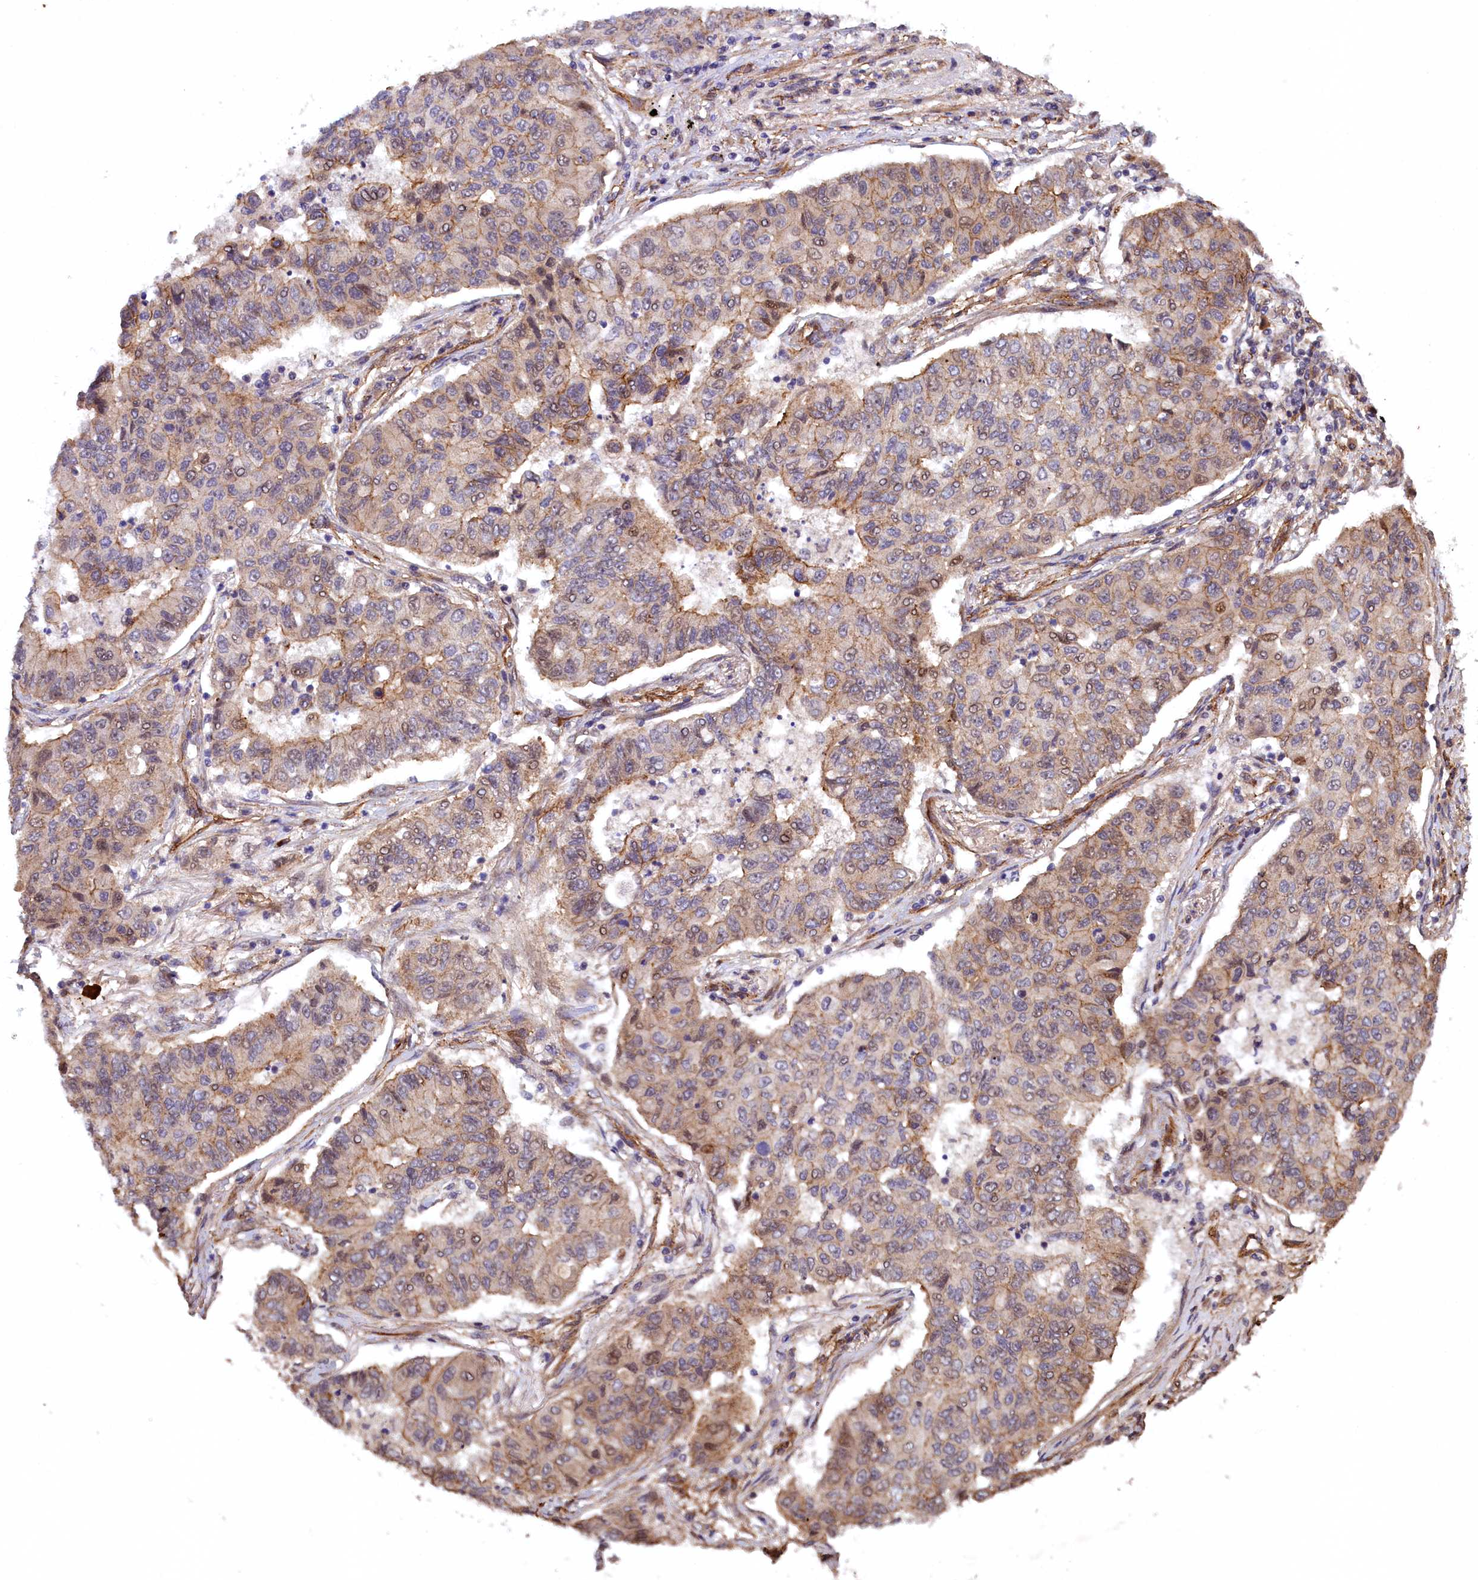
{"staining": {"intensity": "weak", "quantity": "25%-75%", "location": "cytoplasmic/membranous"}, "tissue": "lung cancer", "cell_type": "Tumor cells", "image_type": "cancer", "snomed": [{"axis": "morphology", "description": "Squamous cell carcinoma, NOS"}, {"axis": "topography", "description": "Lung"}], "caption": "Tumor cells reveal low levels of weak cytoplasmic/membranous expression in about 25%-75% of cells in squamous cell carcinoma (lung). (IHC, brightfield microscopy, high magnification).", "gene": "ARL14EP", "patient": {"sex": "male", "age": 74}}